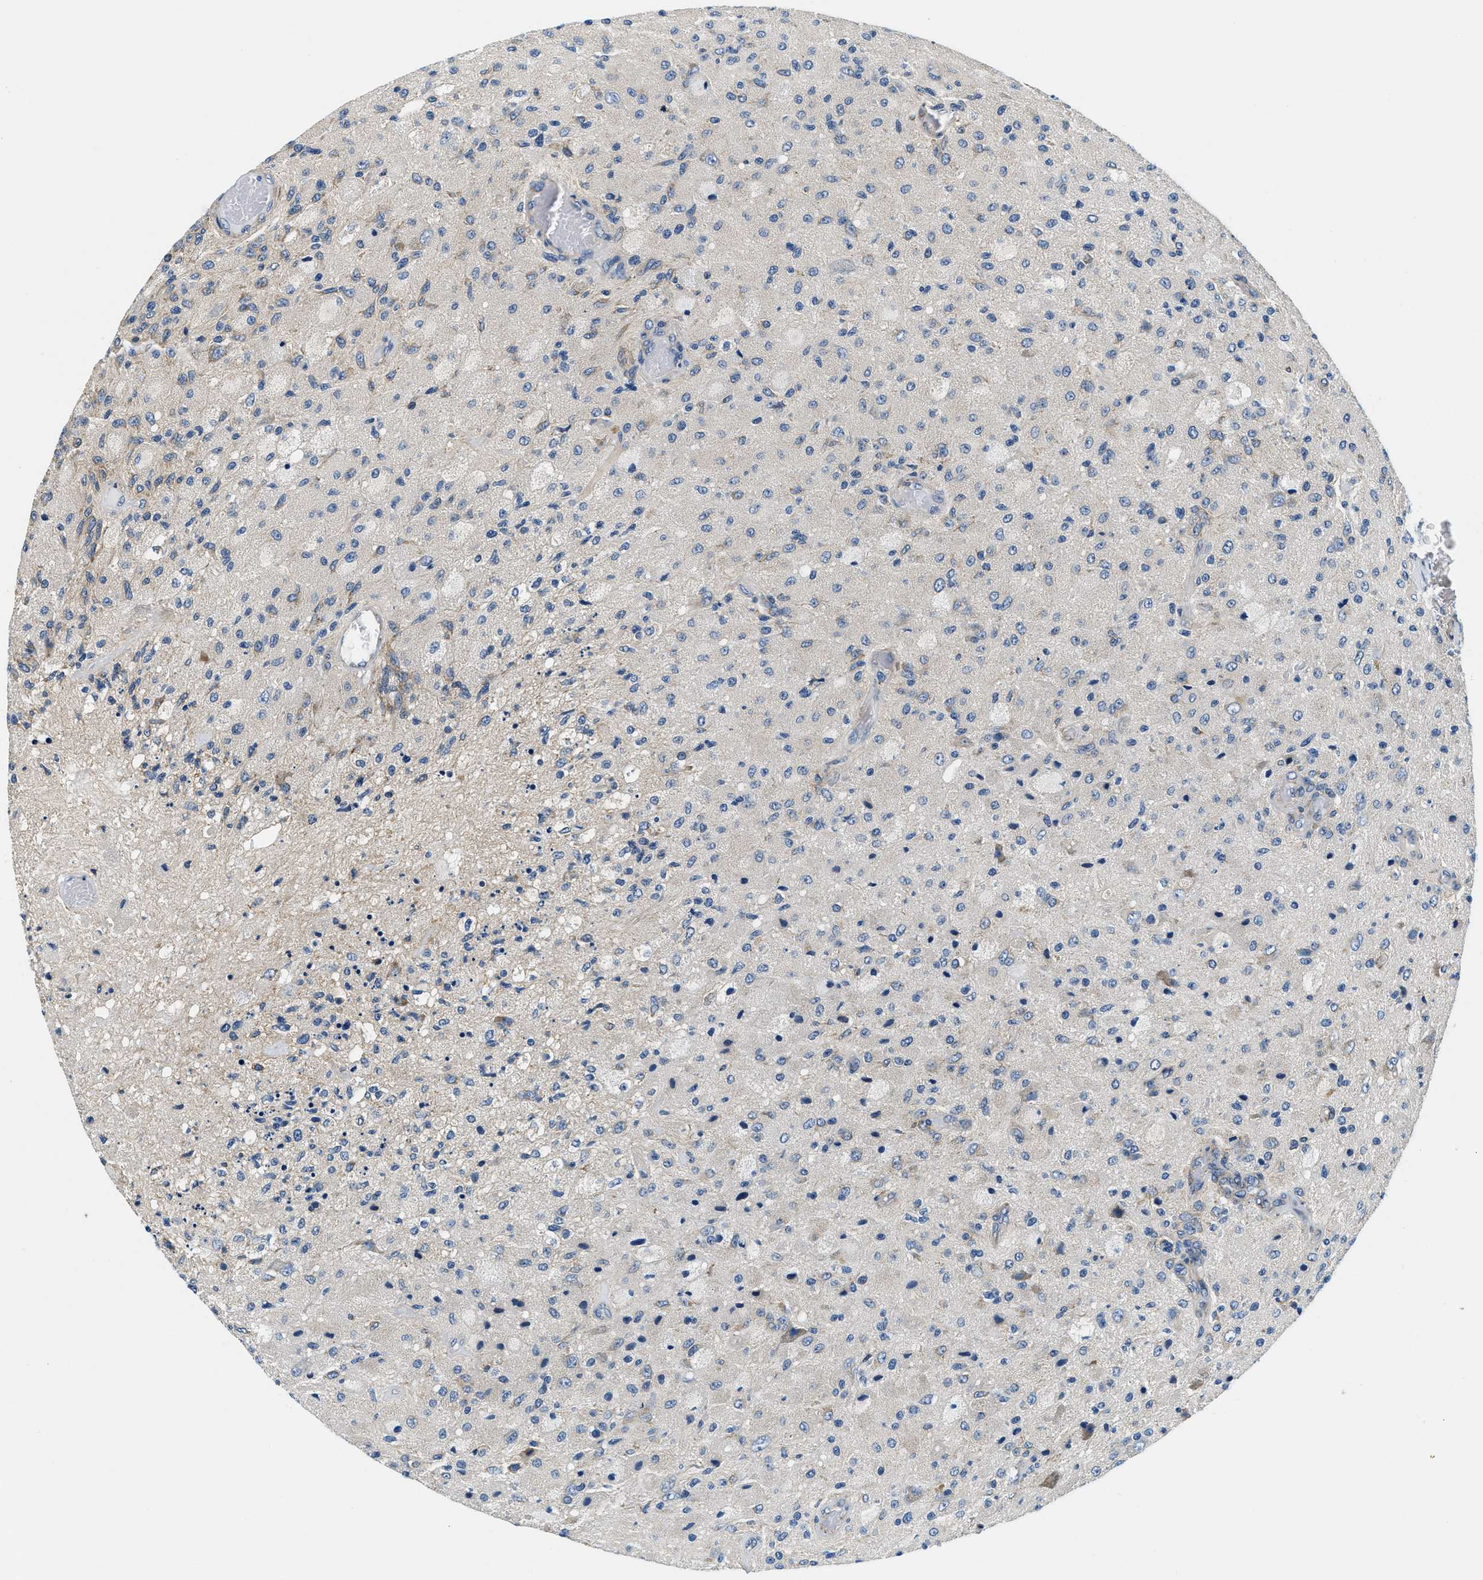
{"staining": {"intensity": "negative", "quantity": "none", "location": "none"}, "tissue": "glioma", "cell_type": "Tumor cells", "image_type": "cancer", "snomed": [{"axis": "morphology", "description": "Normal tissue, NOS"}, {"axis": "morphology", "description": "Glioma, malignant, High grade"}, {"axis": "topography", "description": "Cerebral cortex"}], "caption": "There is no significant positivity in tumor cells of glioma.", "gene": "SAMD4B", "patient": {"sex": "male", "age": 77}}